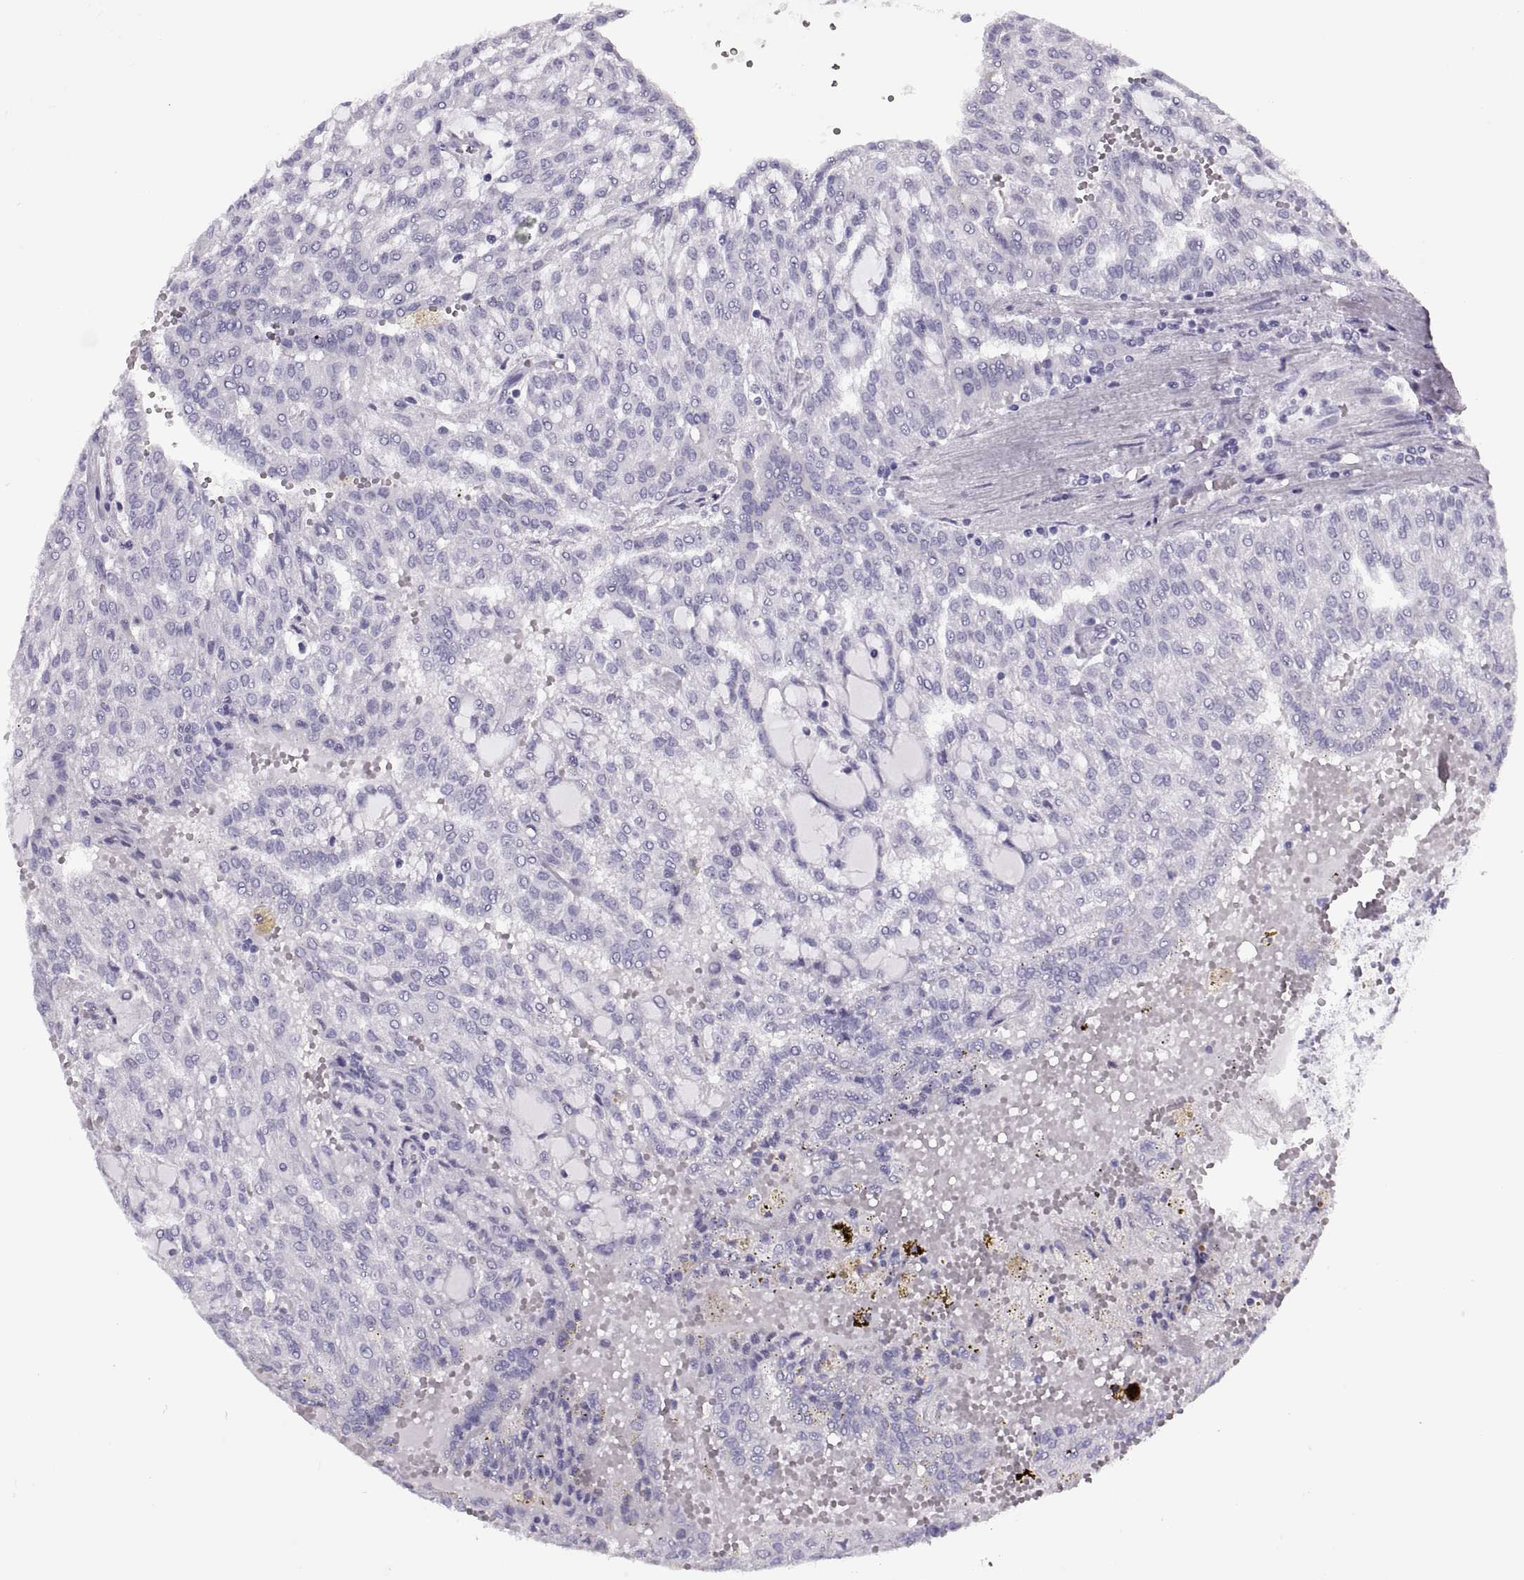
{"staining": {"intensity": "negative", "quantity": "none", "location": "none"}, "tissue": "renal cancer", "cell_type": "Tumor cells", "image_type": "cancer", "snomed": [{"axis": "morphology", "description": "Adenocarcinoma, NOS"}, {"axis": "topography", "description": "Kidney"}], "caption": "Immunohistochemistry (IHC) micrograph of neoplastic tissue: renal cancer stained with DAB shows no significant protein expression in tumor cells.", "gene": "RLBP1", "patient": {"sex": "male", "age": 63}}